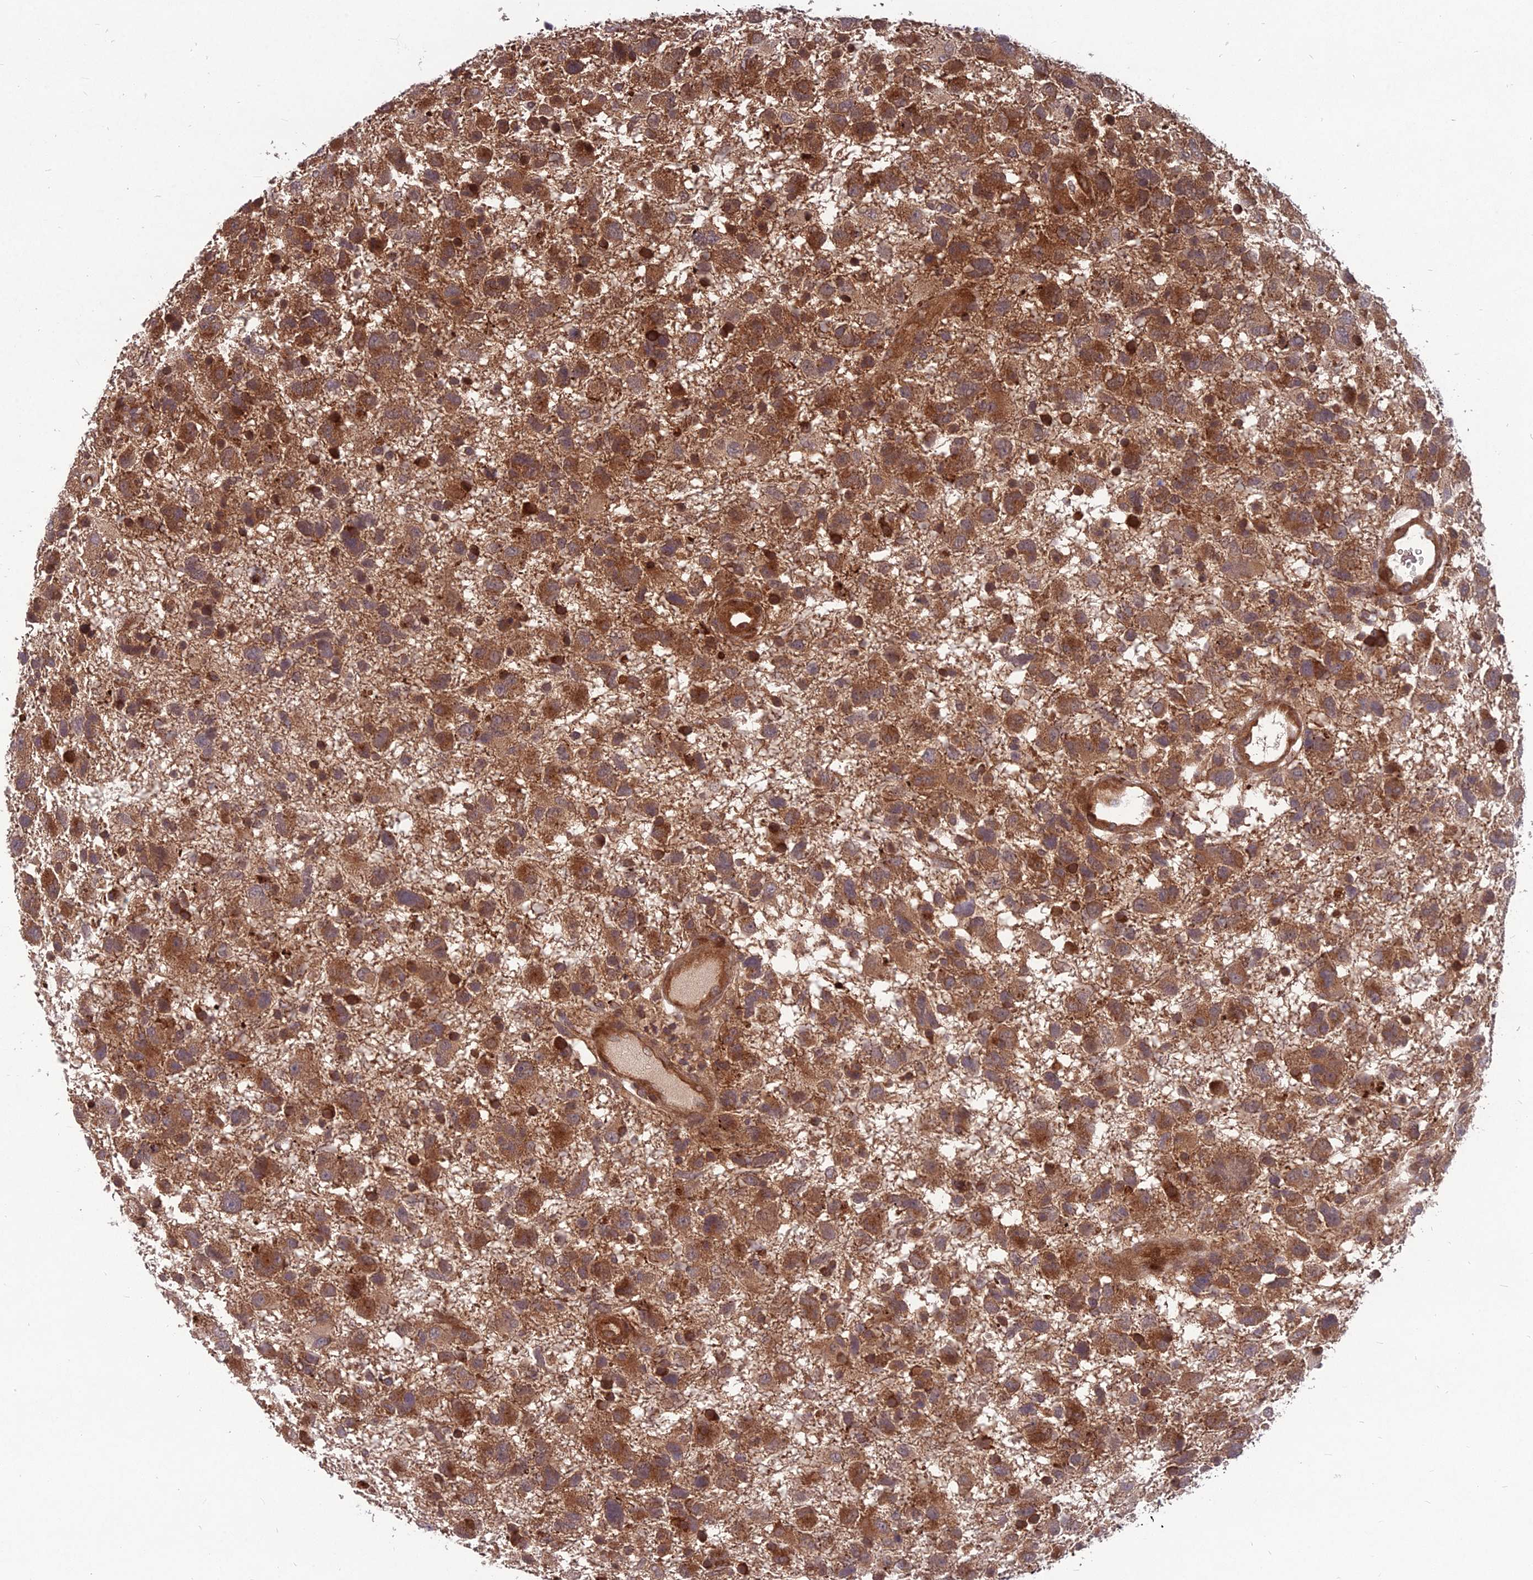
{"staining": {"intensity": "moderate", "quantity": ">75%", "location": "cytoplasmic/membranous"}, "tissue": "glioma", "cell_type": "Tumor cells", "image_type": "cancer", "snomed": [{"axis": "morphology", "description": "Glioma, malignant, High grade"}, {"axis": "topography", "description": "Brain"}], "caption": "Protein staining exhibits moderate cytoplasmic/membranous staining in approximately >75% of tumor cells in high-grade glioma (malignant). (IHC, brightfield microscopy, high magnification).", "gene": "MFSD8", "patient": {"sex": "male", "age": 61}}